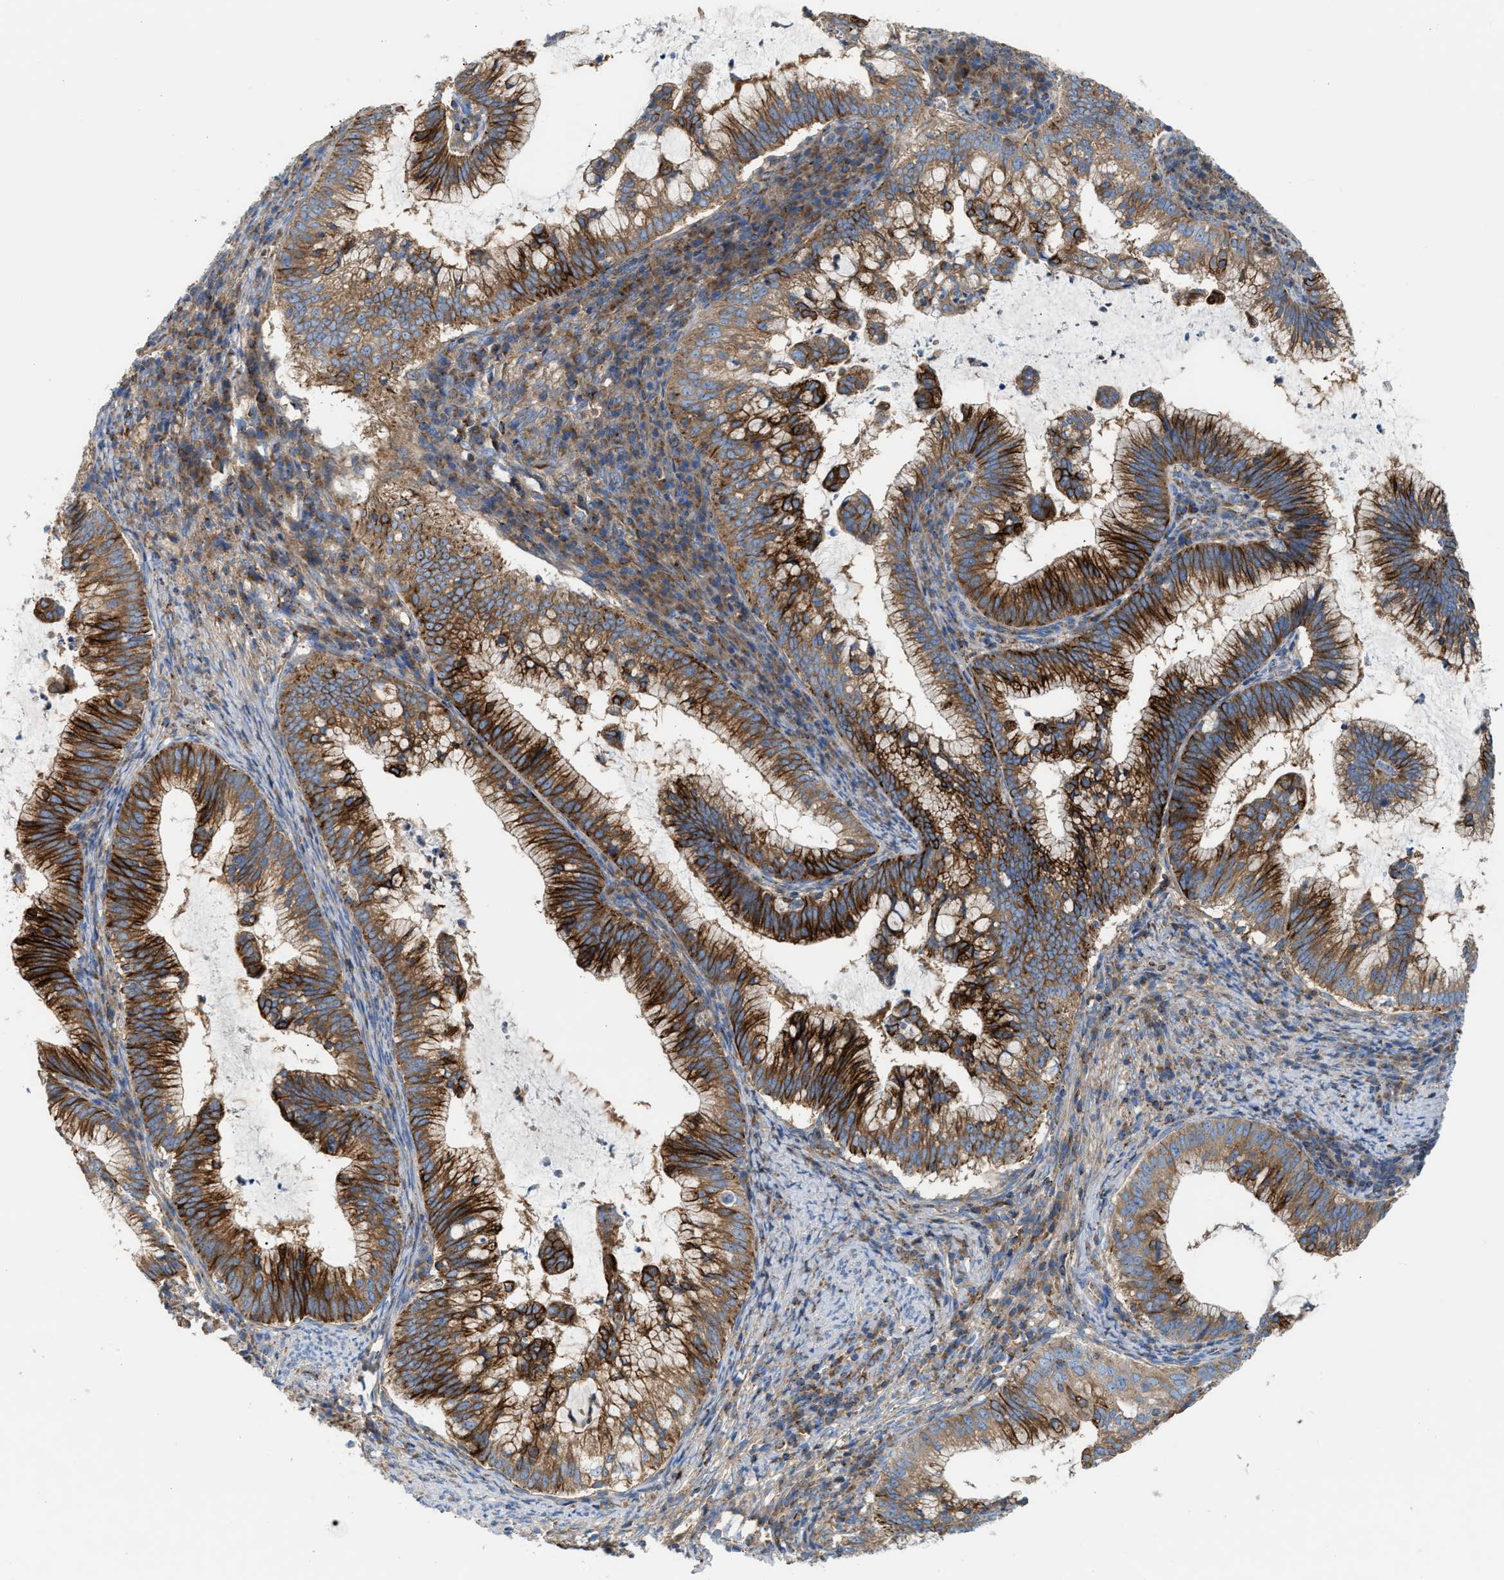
{"staining": {"intensity": "strong", "quantity": ">75%", "location": "cytoplasmic/membranous"}, "tissue": "cervical cancer", "cell_type": "Tumor cells", "image_type": "cancer", "snomed": [{"axis": "morphology", "description": "Adenocarcinoma, NOS"}, {"axis": "topography", "description": "Cervix"}], "caption": "Cervical cancer (adenocarcinoma) stained for a protein displays strong cytoplasmic/membranous positivity in tumor cells. (Brightfield microscopy of DAB IHC at high magnification).", "gene": "TBC1D15", "patient": {"sex": "female", "age": 36}}